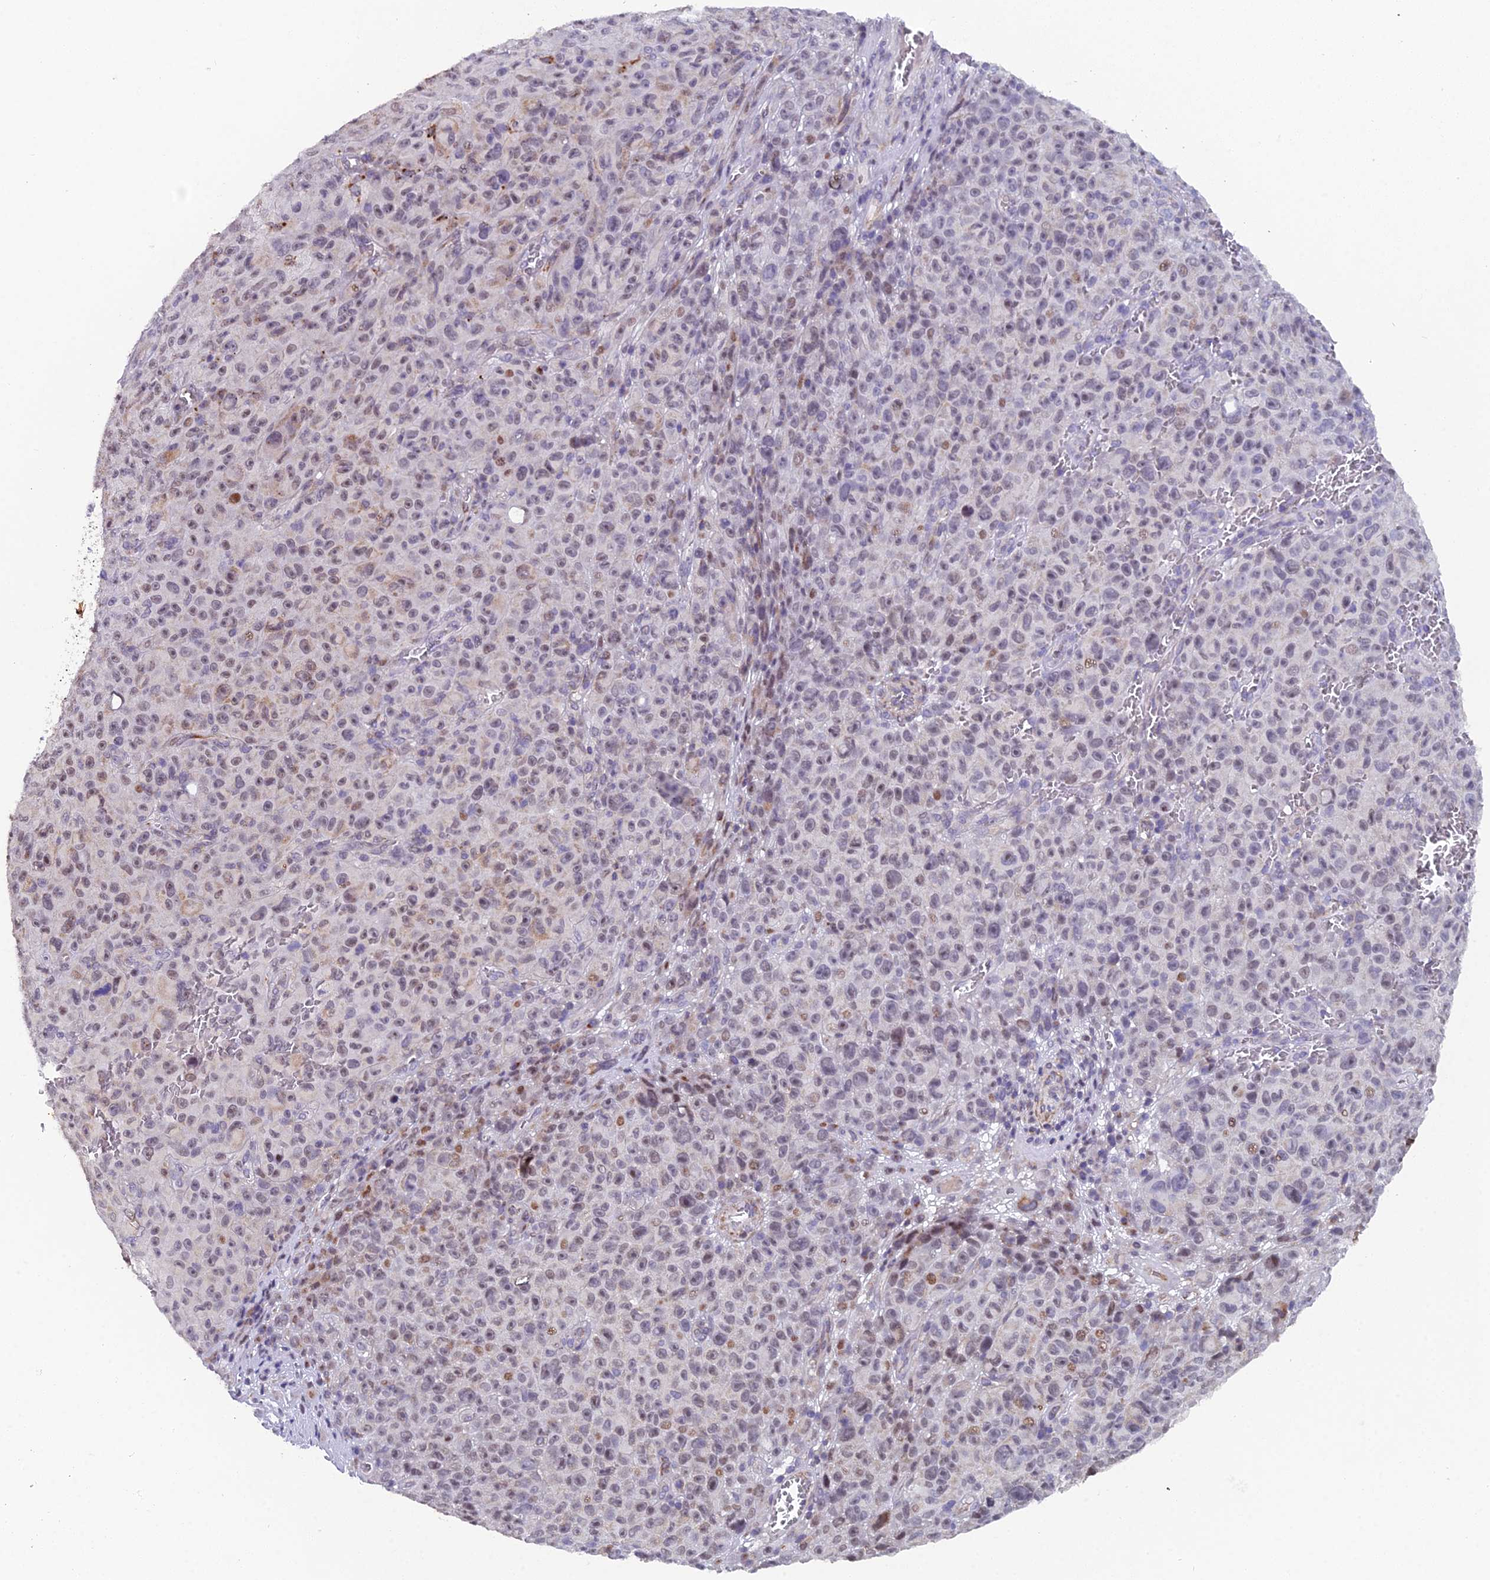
{"staining": {"intensity": "weak", "quantity": "25%-75%", "location": "nuclear"}, "tissue": "melanoma", "cell_type": "Tumor cells", "image_type": "cancer", "snomed": [{"axis": "morphology", "description": "Malignant melanoma, NOS"}, {"axis": "topography", "description": "Skin"}], "caption": "Melanoma stained with immunohistochemistry demonstrates weak nuclear expression in approximately 25%-75% of tumor cells. (DAB (3,3'-diaminobenzidine) IHC, brown staining for protein, blue staining for nuclei).", "gene": "XKR9", "patient": {"sex": "female", "age": 82}}